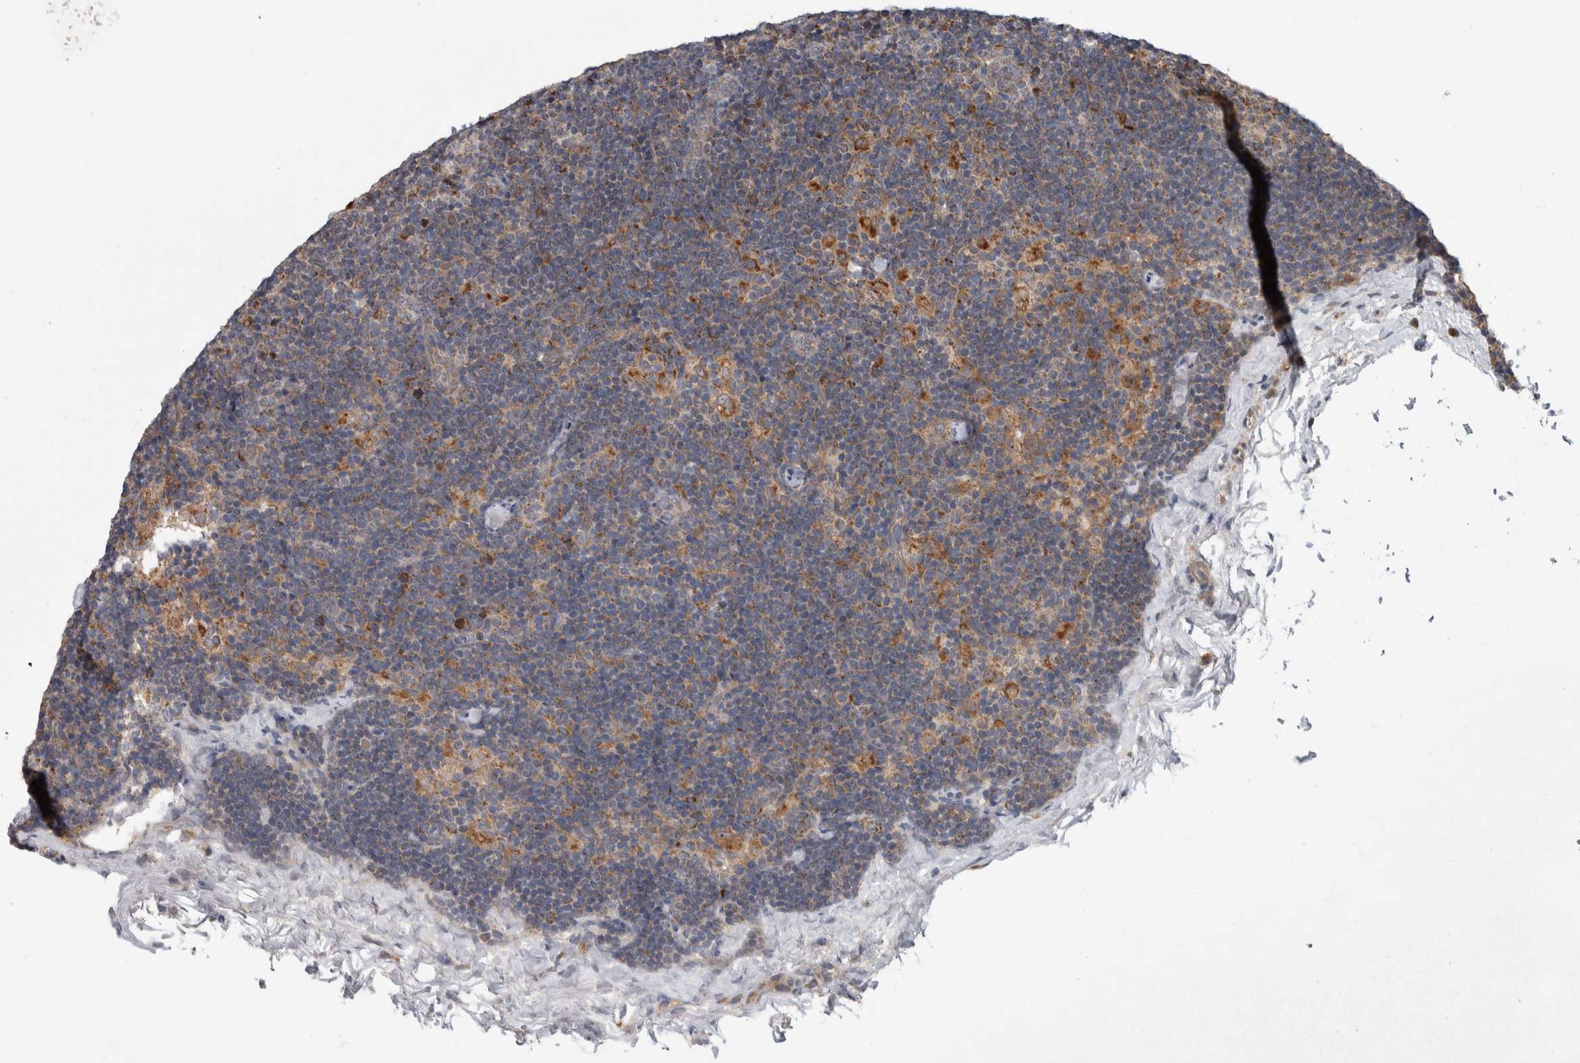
{"staining": {"intensity": "strong", "quantity": "<25%", "location": "cytoplasmic/membranous"}, "tissue": "lymph node", "cell_type": "Germinal center cells", "image_type": "normal", "snomed": [{"axis": "morphology", "description": "Normal tissue, NOS"}, {"axis": "topography", "description": "Lymph node"}], "caption": "A medium amount of strong cytoplasmic/membranous positivity is present in about <25% of germinal center cells in normal lymph node. (DAB (3,3'-diaminobenzidine) = brown stain, brightfield microscopy at high magnification).", "gene": "ADGRL3", "patient": {"sex": "female", "age": 22}}